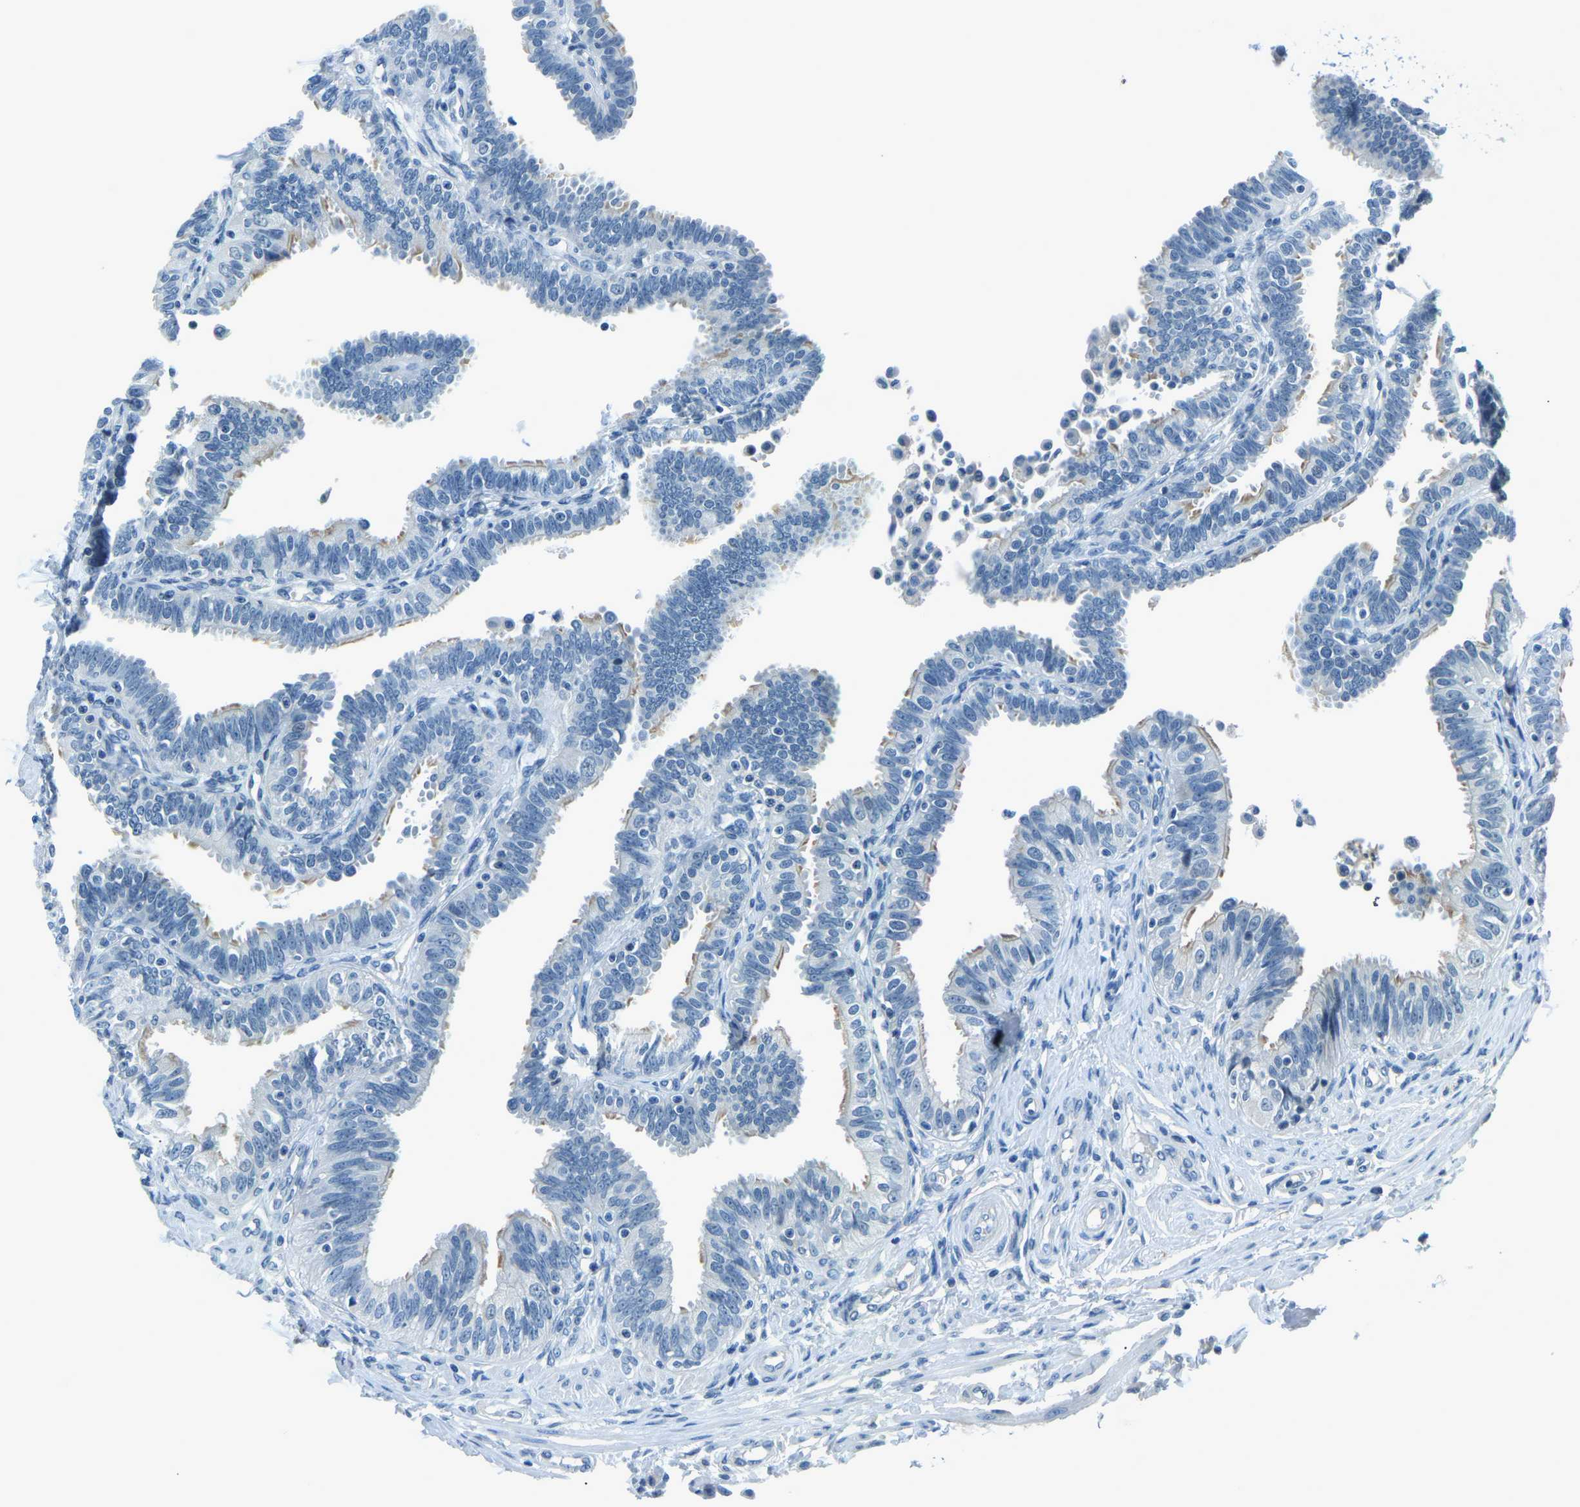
{"staining": {"intensity": "negative", "quantity": "none", "location": "none"}, "tissue": "fallopian tube", "cell_type": "Glandular cells", "image_type": "normal", "snomed": [{"axis": "morphology", "description": "Normal tissue, NOS"}, {"axis": "topography", "description": "Fallopian tube"}, {"axis": "topography", "description": "Placenta"}], "caption": "DAB immunohistochemical staining of normal fallopian tube demonstrates no significant staining in glandular cells.", "gene": "RRP1", "patient": {"sex": "female", "age": 34}}